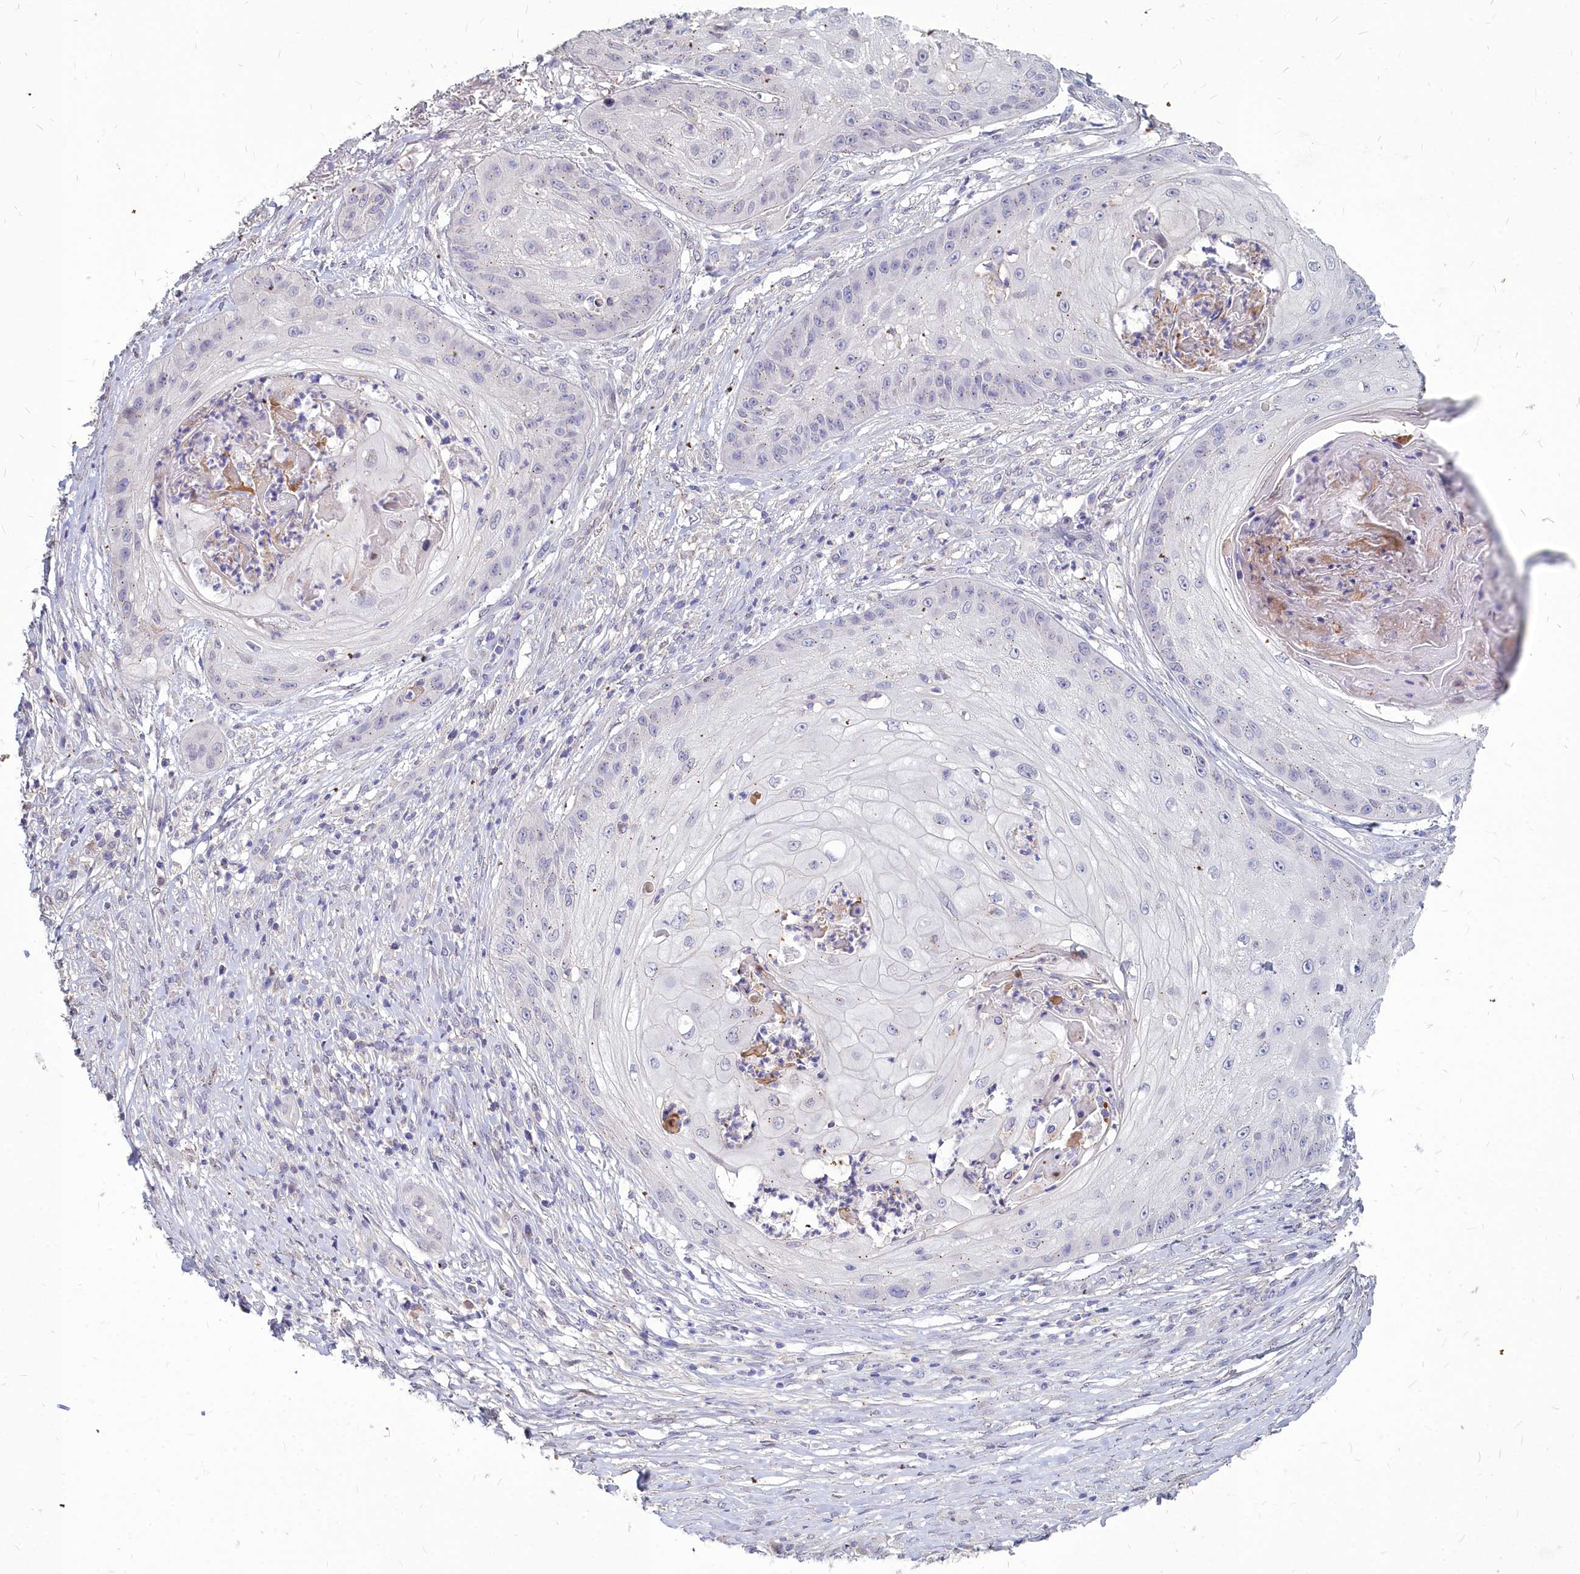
{"staining": {"intensity": "weak", "quantity": "<25%", "location": "cytoplasmic/membranous"}, "tissue": "skin cancer", "cell_type": "Tumor cells", "image_type": "cancer", "snomed": [{"axis": "morphology", "description": "Squamous cell carcinoma, NOS"}, {"axis": "topography", "description": "Skin"}], "caption": "Human skin cancer (squamous cell carcinoma) stained for a protein using immunohistochemistry exhibits no expression in tumor cells.", "gene": "NOXA1", "patient": {"sex": "male", "age": 70}}